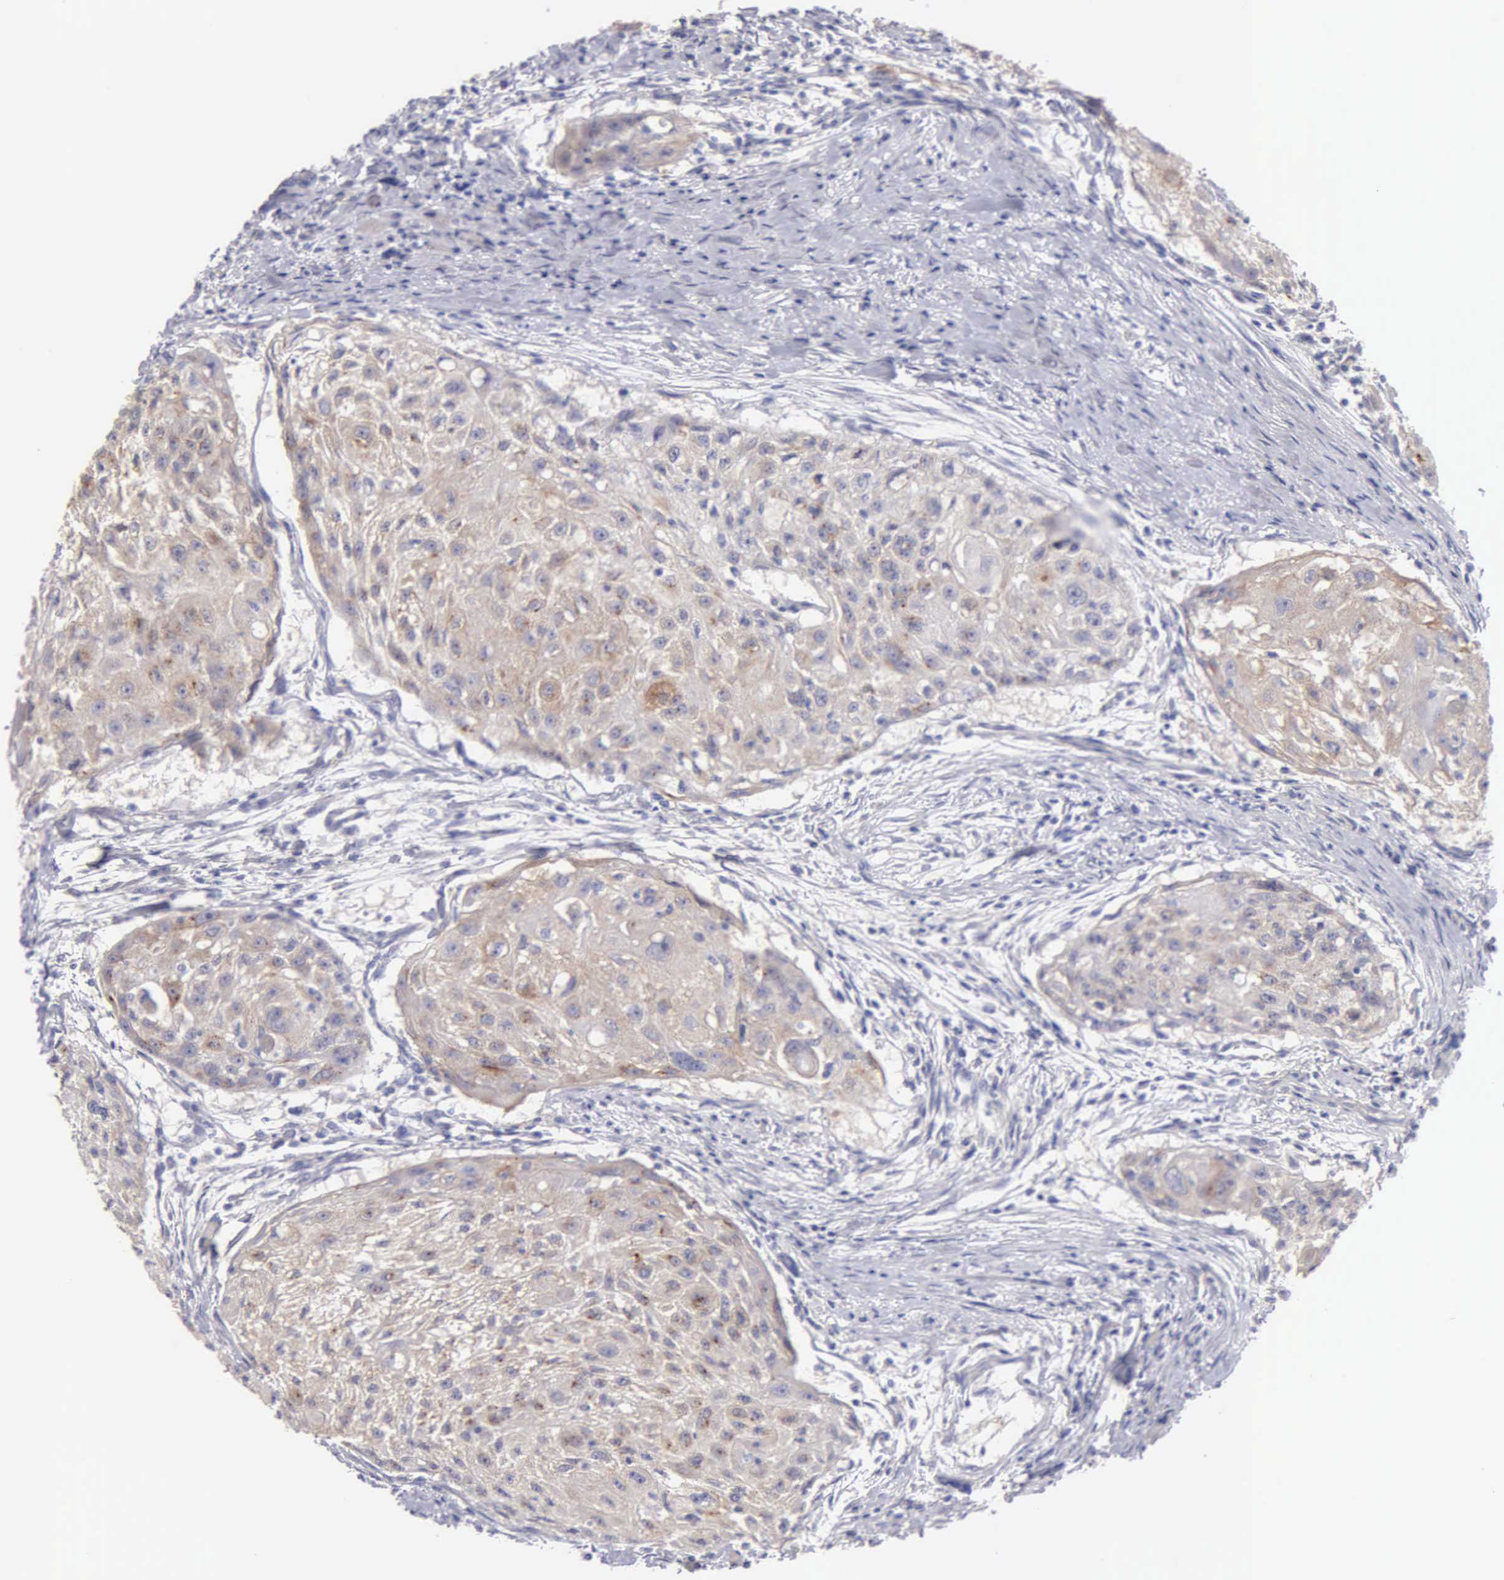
{"staining": {"intensity": "weak", "quantity": ">75%", "location": "cytoplasmic/membranous"}, "tissue": "head and neck cancer", "cell_type": "Tumor cells", "image_type": "cancer", "snomed": [{"axis": "morphology", "description": "Squamous cell carcinoma, NOS"}, {"axis": "topography", "description": "Head-Neck"}], "caption": "Immunohistochemistry histopathology image of neoplastic tissue: head and neck squamous cell carcinoma stained using IHC reveals low levels of weak protein expression localized specifically in the cytoplasmic/membranous of tumor cells, appearing as a cytoplasmic/membranous brown color.", "gene": "APP", "patient": {"sex": "male", "age": 64}}